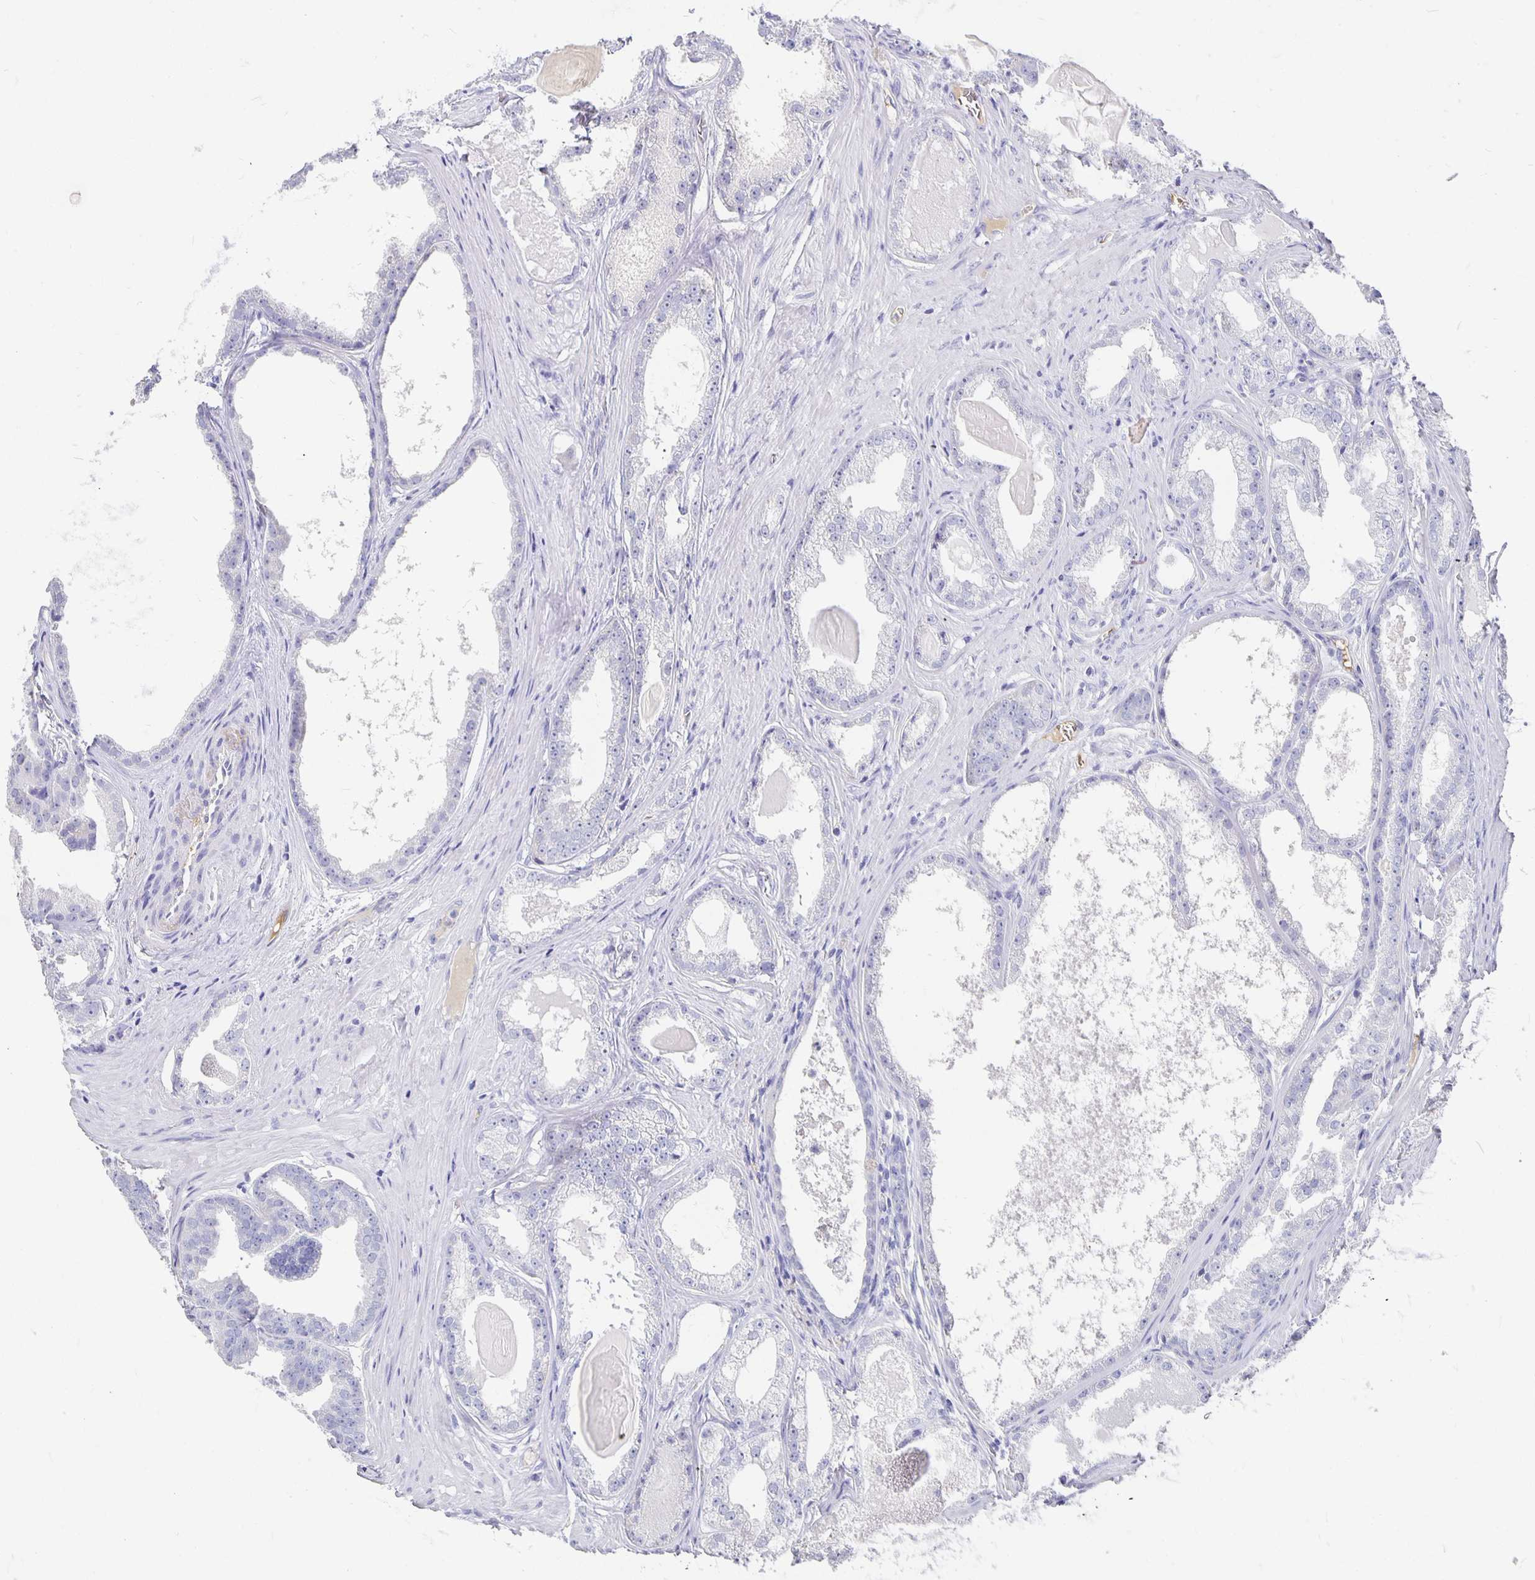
{"staining": {"intensity": "negative", "quantity": "none", "location": "none"}, "tissue": "prostate cancer", "cell_type": "Tumor cells", "image_type": "cancer", "snomed": [{"axis": "morphology", "description": "Adenocarcinoma, Low grade"}, {"axis": "topography", "description": "Prostate"}], "caption": "Tumor cells show no significant protein staining in prostate cancer.", "gene": "APOB", "patient": {"sex": "male", "age": 65}}